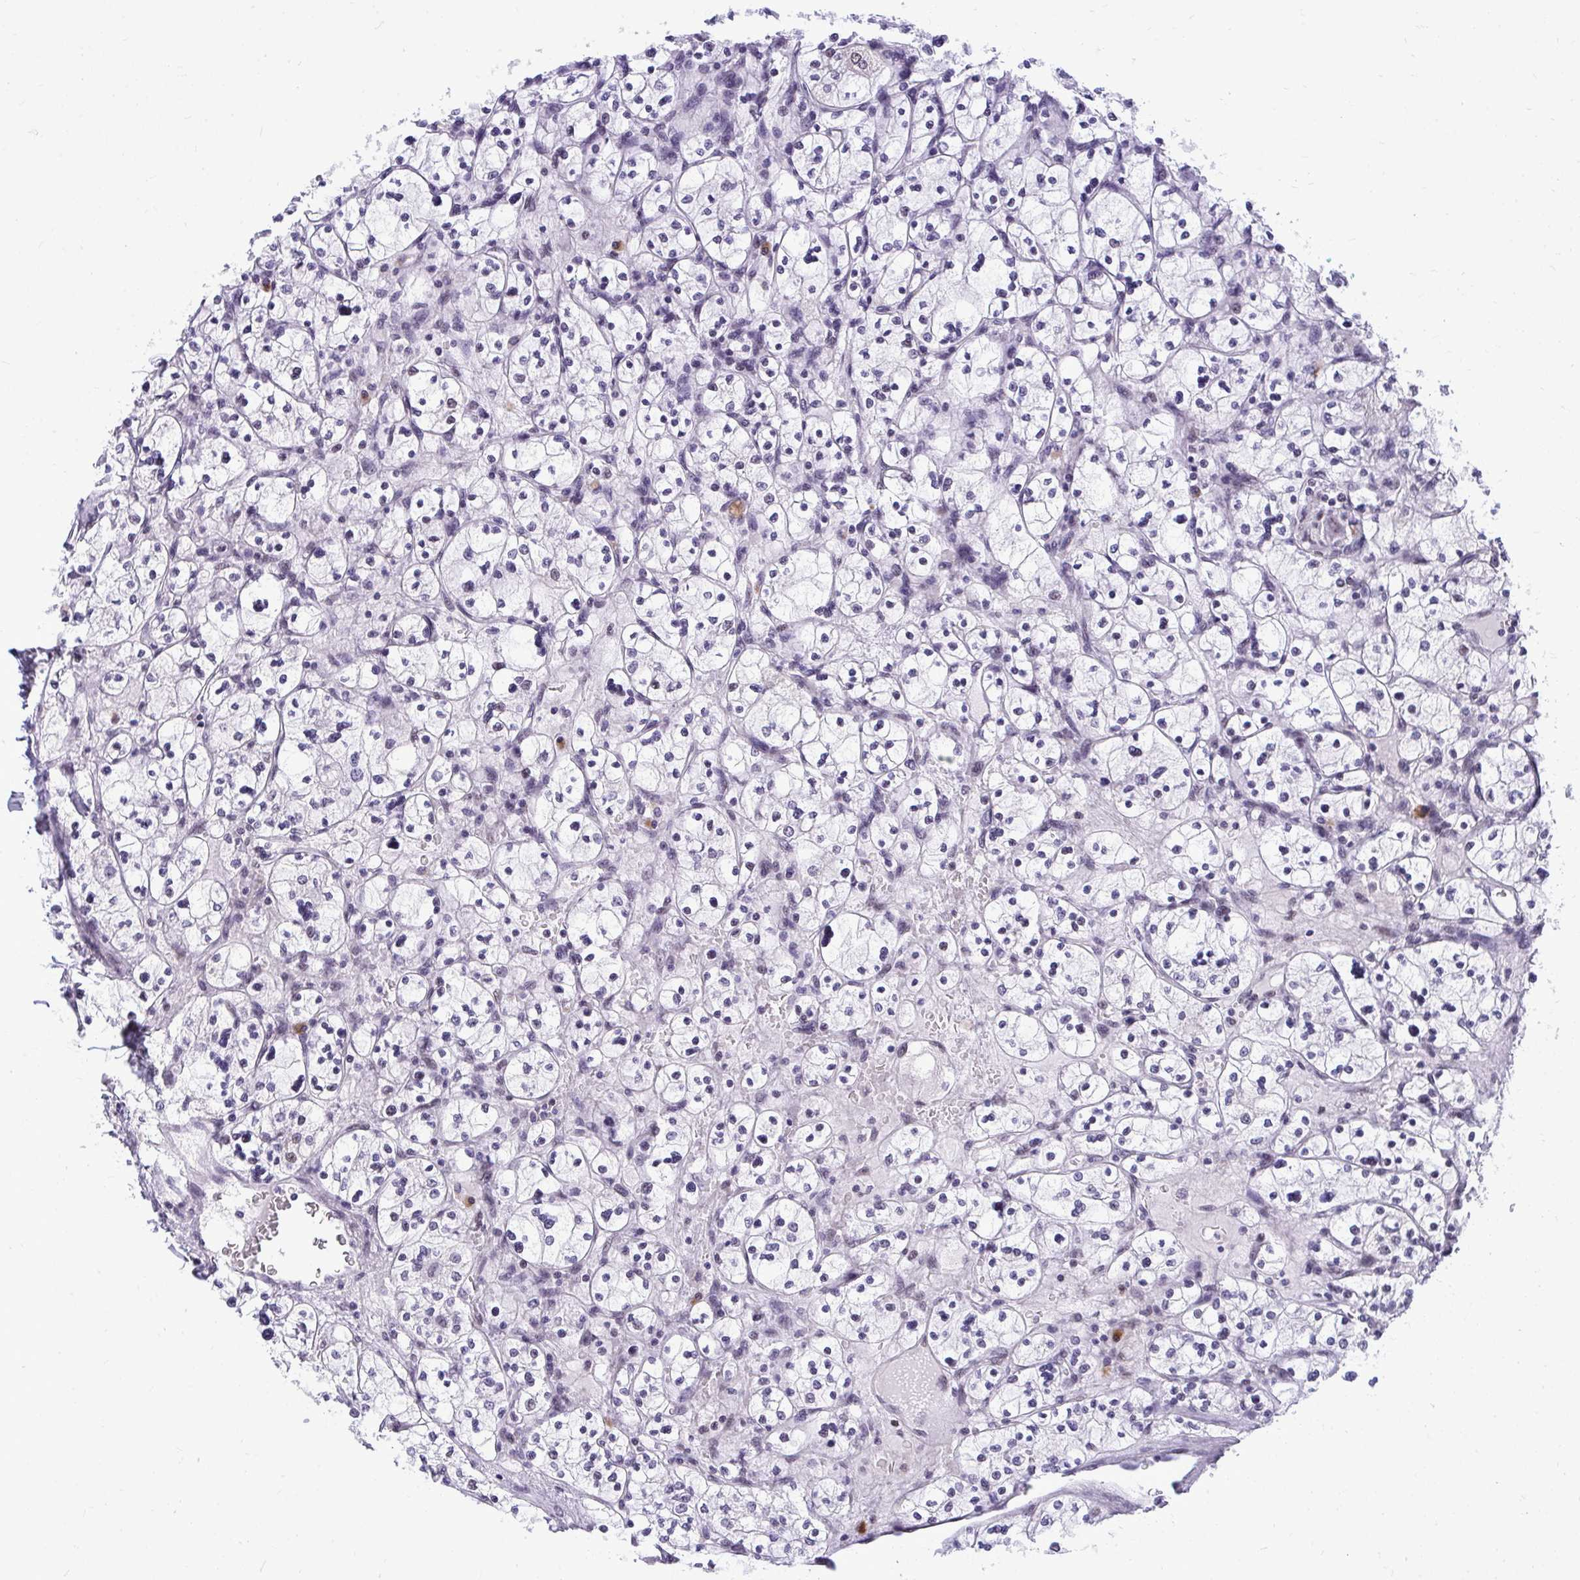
{"staining": {"intensity": "negative", "quantity": "none", "location": "none"}, "tissue": "renal cancer", "cell_type": "Tumor cells", "image_type": "cancer", "snomed": [{"axis": "morphology", "description": "Adenocarcinoma, NOS"}, {"axis": "topography", "description": "Kidney"}], "caption": "Photomicrograph shows no significant protein positivity in tumor cells of renal cancer (adenocarcinoma).", "gene": "CDYL", "patient": {"sex": "female", "age": 83}}